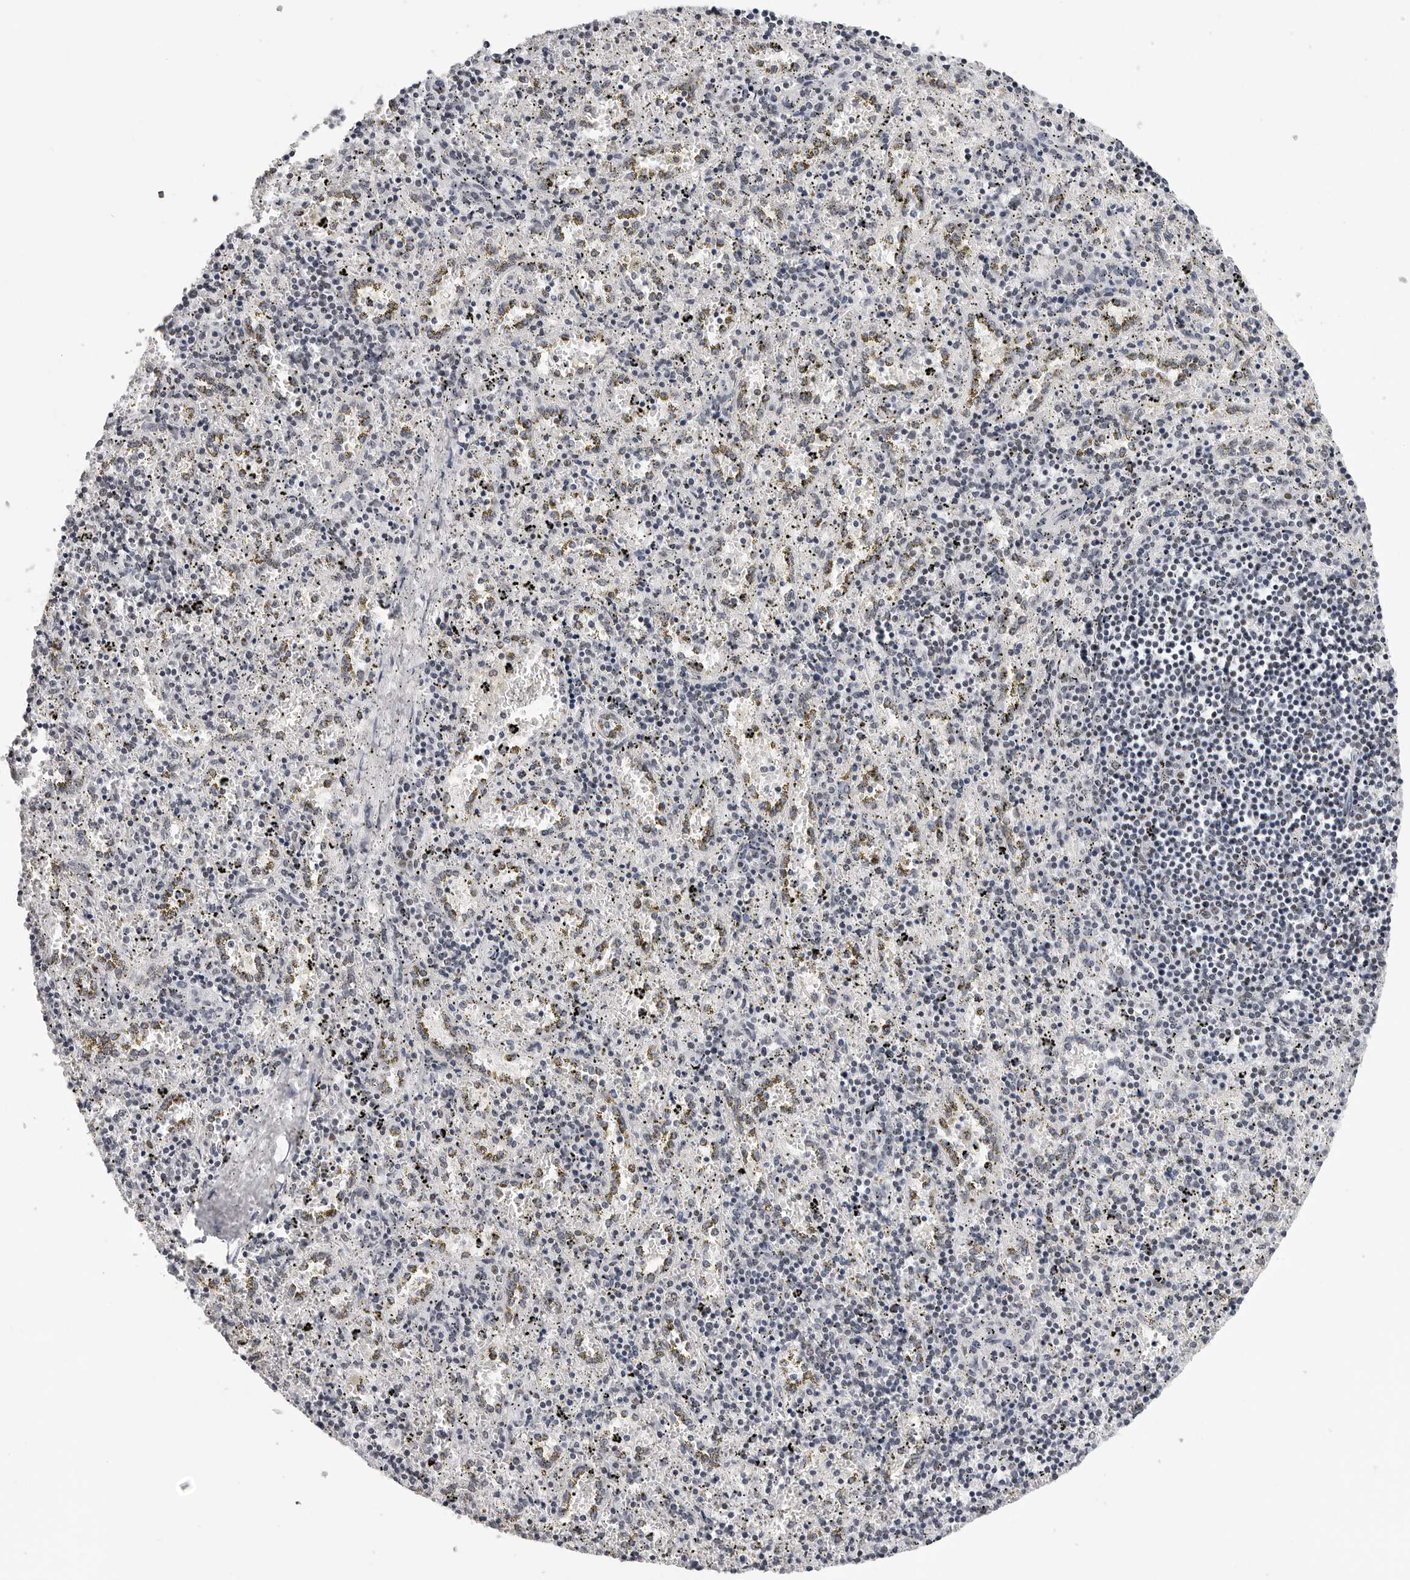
{"staining": {"intensity": "negative", "quantity": "none", "location": "none"}, "tissue": "spleen", "cell_type": "Cells in red pulp", "image_type": "normal", "snomed": [{"axis": "morphology", "description": "Normal tissue, NOS"}, {"axis": "topography", "description": "Spleen"}], "caption": "Cells in red pulp show no significant staining in normal spleen.", "gene": "SF3B4", "patient": {"sex": "male", "age": 11}}